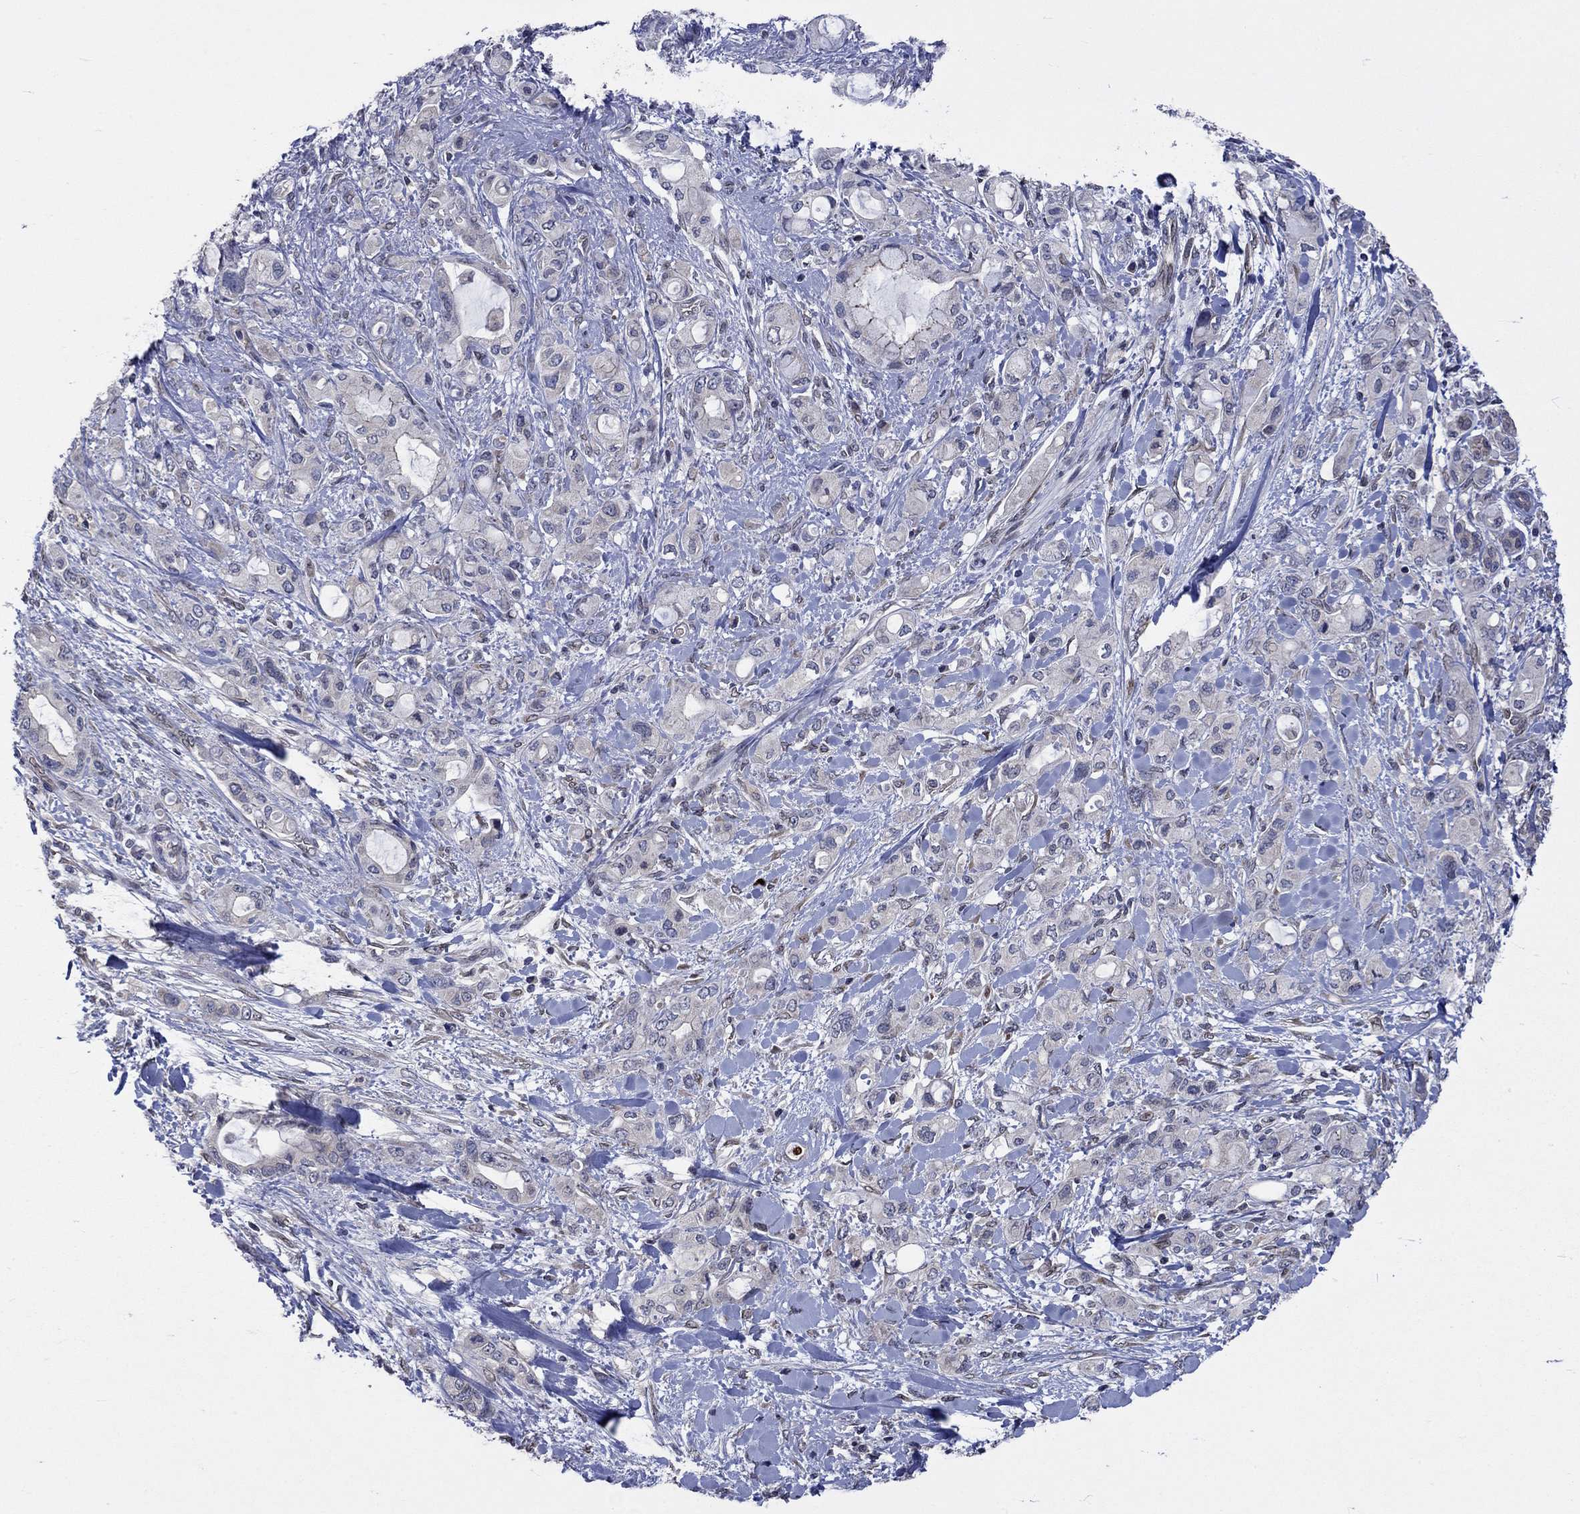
{"staining": {"intensity": "negative", "quantity": "none", "location": "none"}, "tissue": "pancreatic cancer", "cell_type": "Tumor cells", "image_type": "cancer", "snomed": [{"axis": "morphology", "description": "Adenocarcinoma, NOS"}, {"axis": "topography", "description": "Pancreas"}], "caption": "Immunohistochemistry of human pancreatic cancer shows no staining in tumor cells. (DAB immunohistochemistry visualized using brightfield microscopy, high magnification).", "gene": "CETN3", "patient": {"sex": "female", "age": 56}}